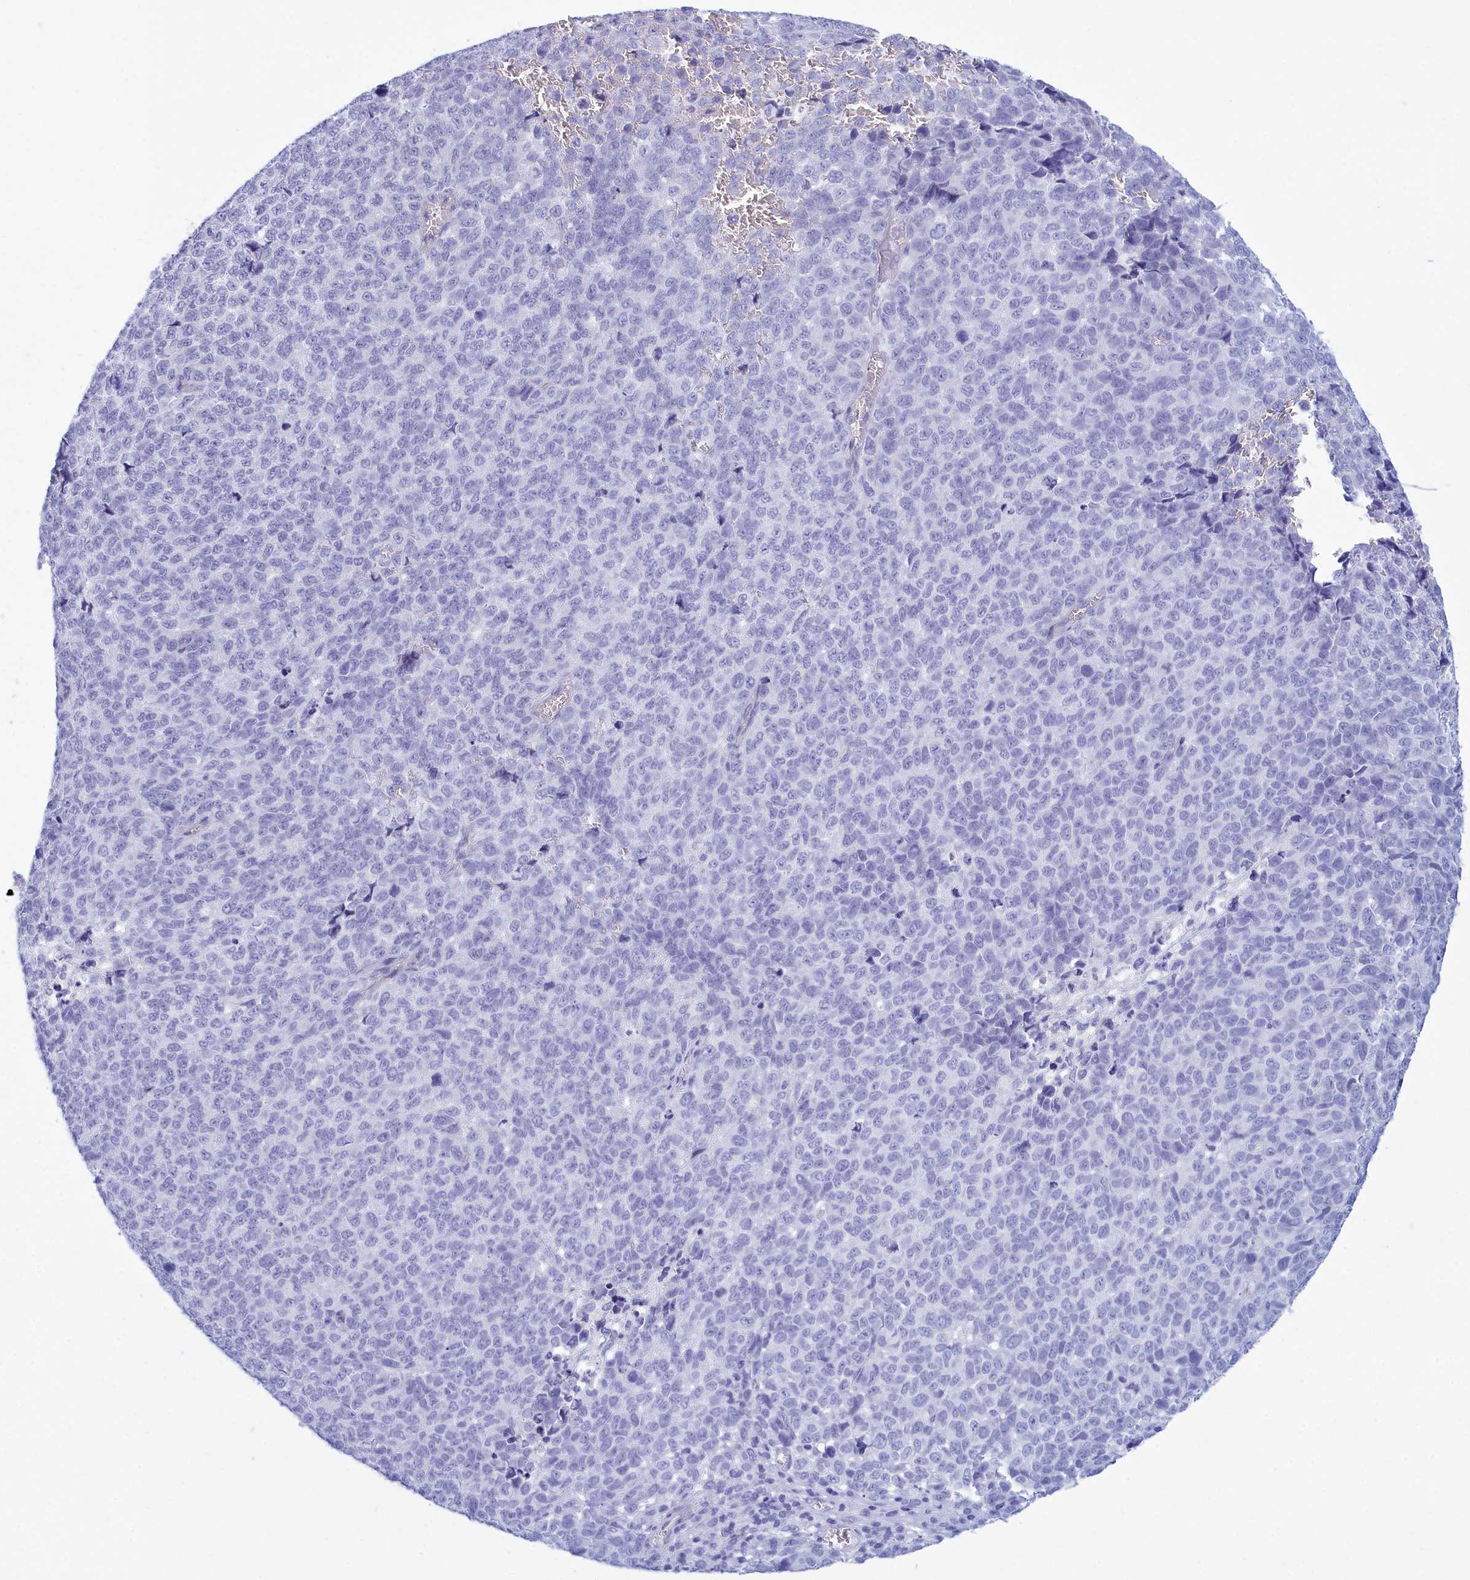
{"staining": {"intensity": "negative", "quantity": "none", "location": "none"}, "tissue": "melanoma", "cell_type": "Tumor cells", "image_type": "cancer", "snomed": [{"axis": "morphology", "description": "Malignant melanoma, NOS"}, {"axis": "topography", "description": "Nose, NOS"}], "caption": "The histopathology image reveals no staining of tumor cells in malignant melanoma. (Stains: DAB IHC with hematoxylin counter stain, Microscopy: brightfield microscopy at high magnification).", "gene": "TMEM97", "patient": {"sex": "female", "age": 48}}